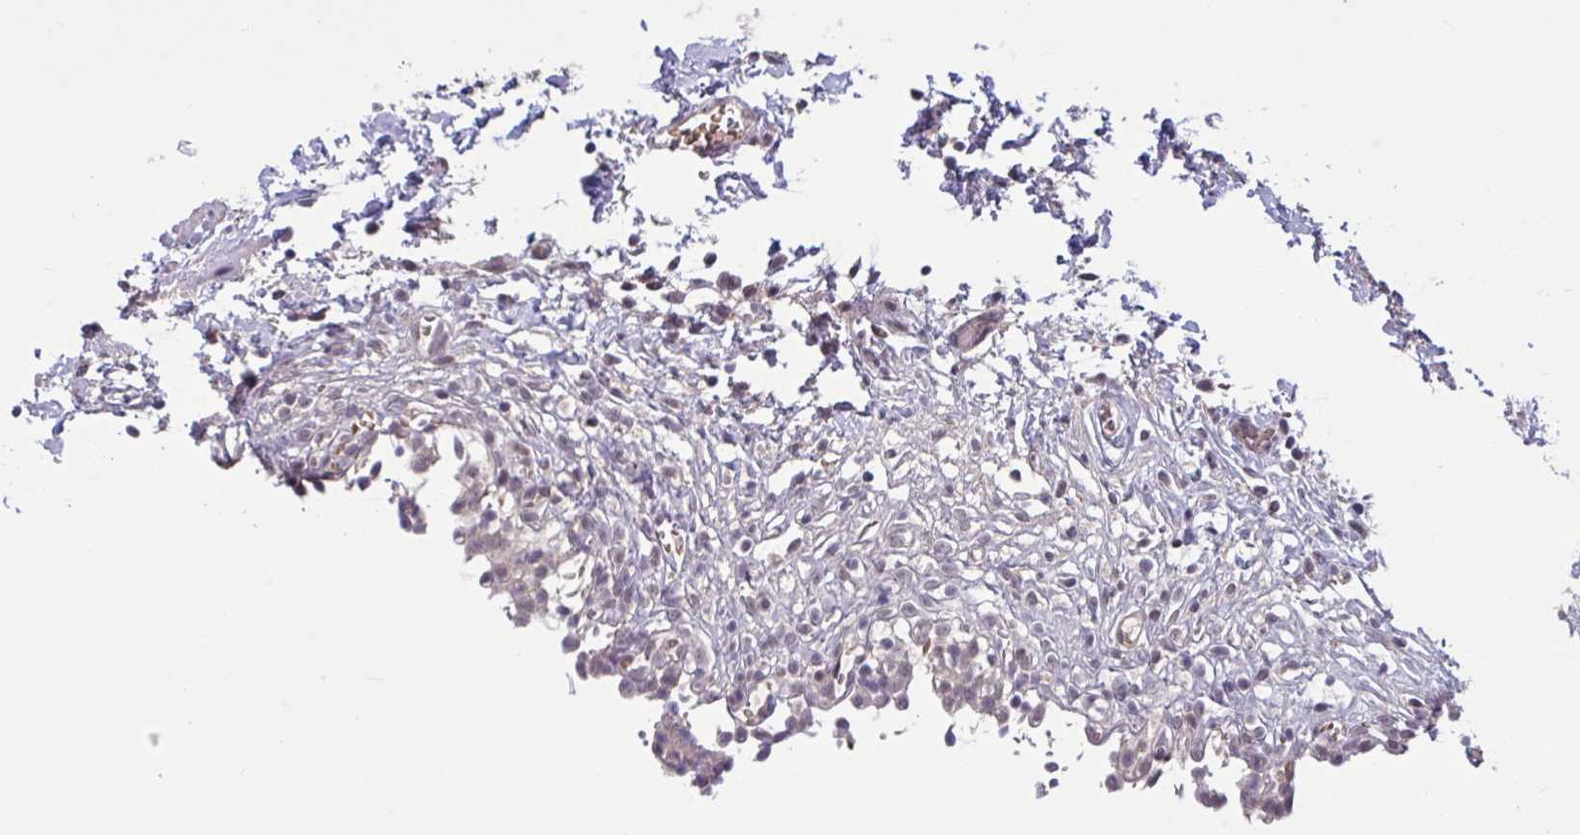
{"staining": {"intensity": "moderate", "quantity": ">75%", "location": "nuclear"}, "tissue": "urinary bladder", "cell_type": "Urothelial cells", "image_type": "normal", "snomed": [{"axis": "morphology", "description": "Normal tissue, NOS"}, {"axis": "topography", "description": "Urinary bladder"}, {"axis": "topography", "description": "Peripheral nerve tissue"}], "caption": "A brown stain shows moderate nuclear positivity of a protein in urothelial cells of unremarkable human urinary bladder. (Brightfield microscopy of DAB IHC at high magnification).", "gene": "ZNF414", "patient": {"sex": "male", "age": 55}}